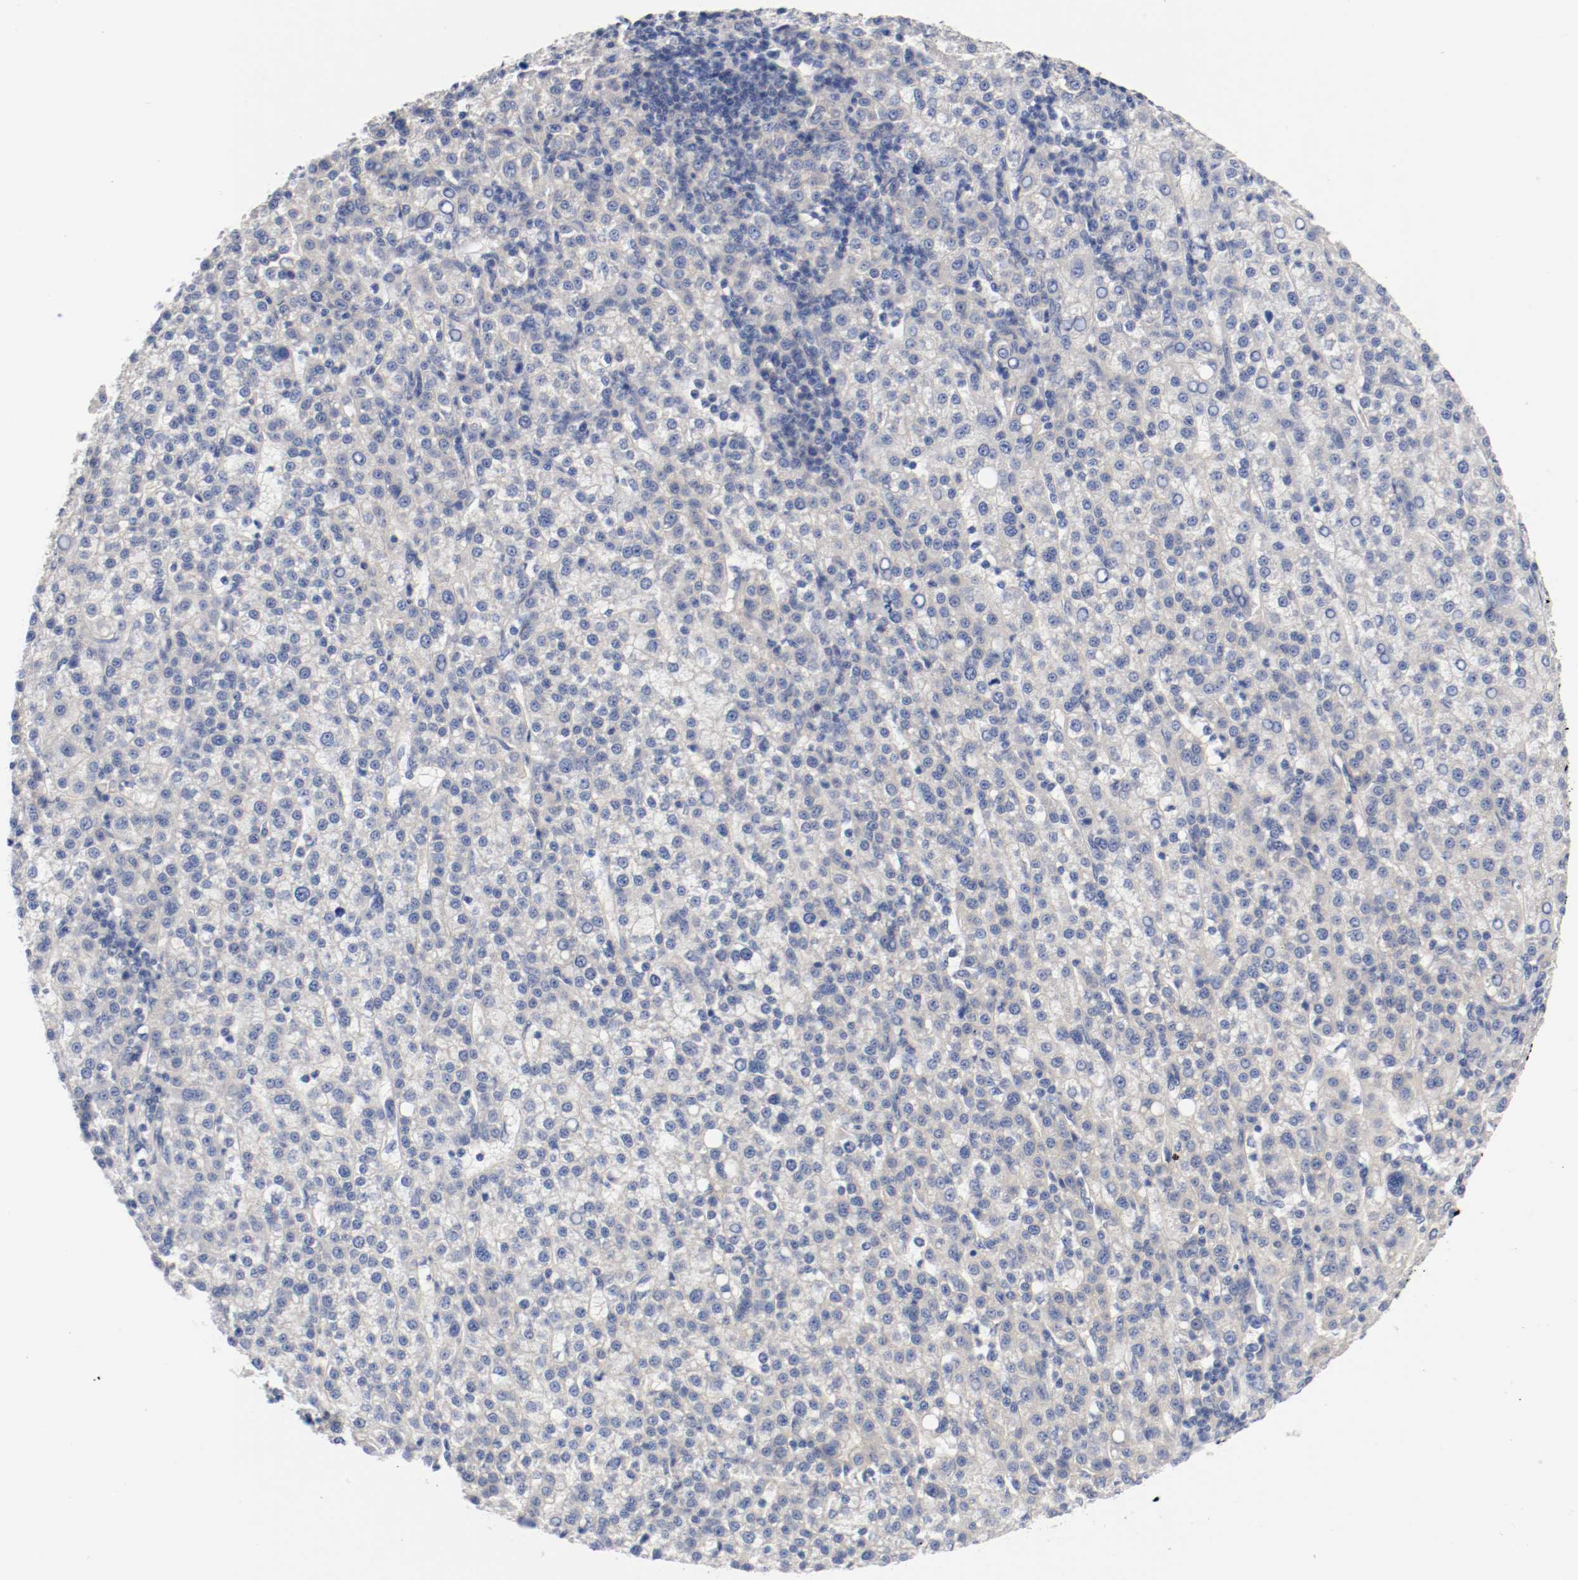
{"staining": {"intensity": "weak", "quantity": "25%-75%", "location": "cytoplasmic/membranous"}, "tissue": "liver cancer", "cell_type": "Tumor cells", "image_type": "cancer", "snomed": [{"axis": "morphology", "description": "Carcinoma, Hepatocellular, NOS"}, {"axis": "topography", "description": "Liver"}], "caption": "There is low levels of weak cytoplasmic/membranous staining in tumor cells of hepatocellular carcinoma (liver), as demonstrated by immunohistochemical staining (brown color).", "gene": "HGS", "patient": {"sex": "female", "age": 58}}